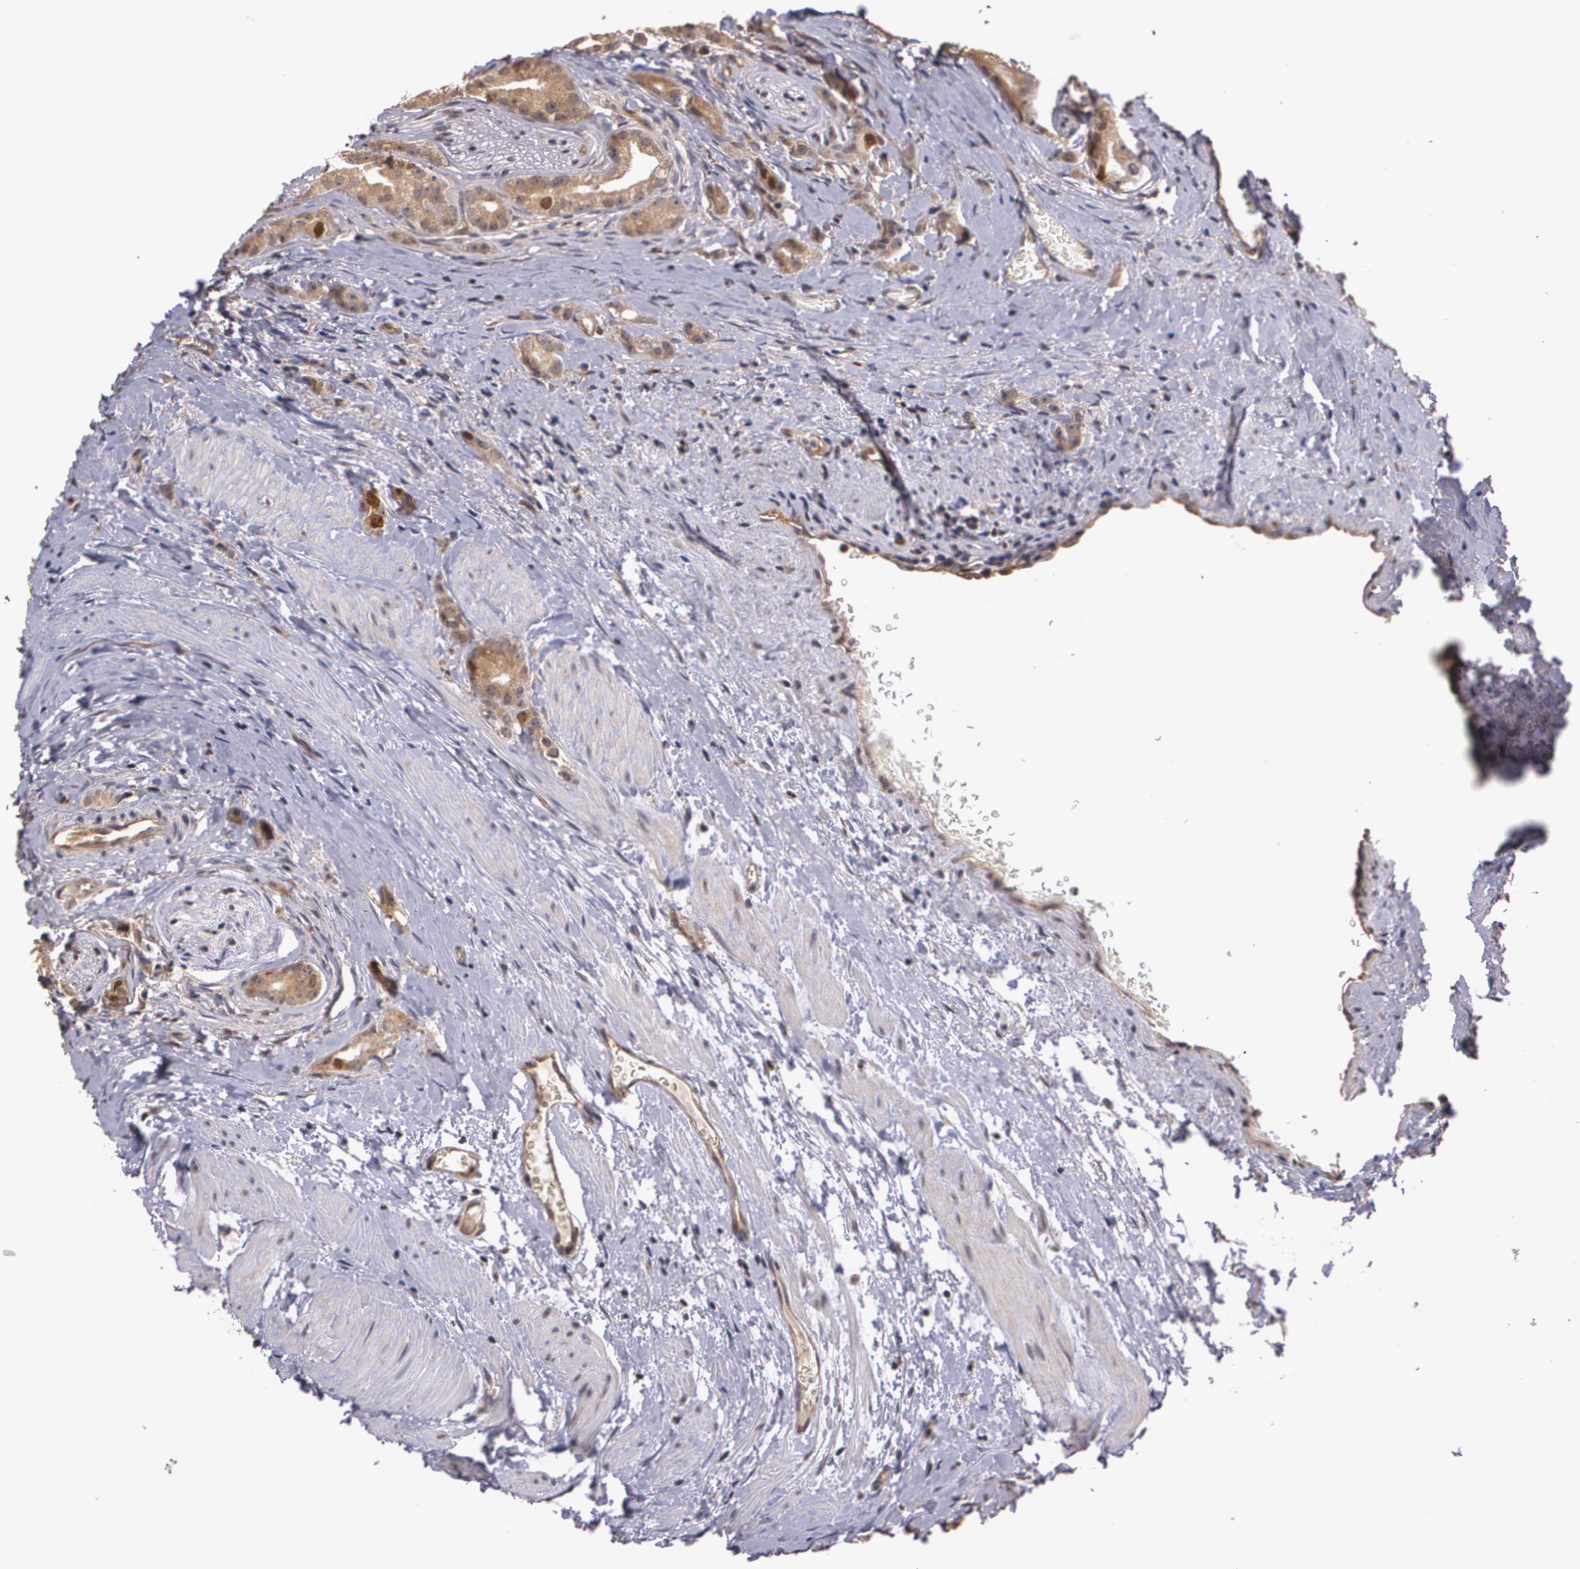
{"staining": {"intensity": "moderate", "quantity": "25%-75%", "location": "cytoplasmic/membranous,nuclear"}, "tissue": "prostate cancer", "cell_type": "Tumor cells", "image_type": "cancer", "snomed": [{"axis": "morphology", "description": "Adenocarcinoma, Medium grade"}, {"axis": "topography", "description": "Prostate"}], "caption": "A brown stain shows moderate cytoplasmic/membranous and nuclear expression of a protein in medium-grade adenocarcinoma (prostate) tumor cells. (brown staining indicates protein expression, while blue staining denotes nuclei).", "gene": "BRCA1", "patient": {"sex": "male", "age": 59}}